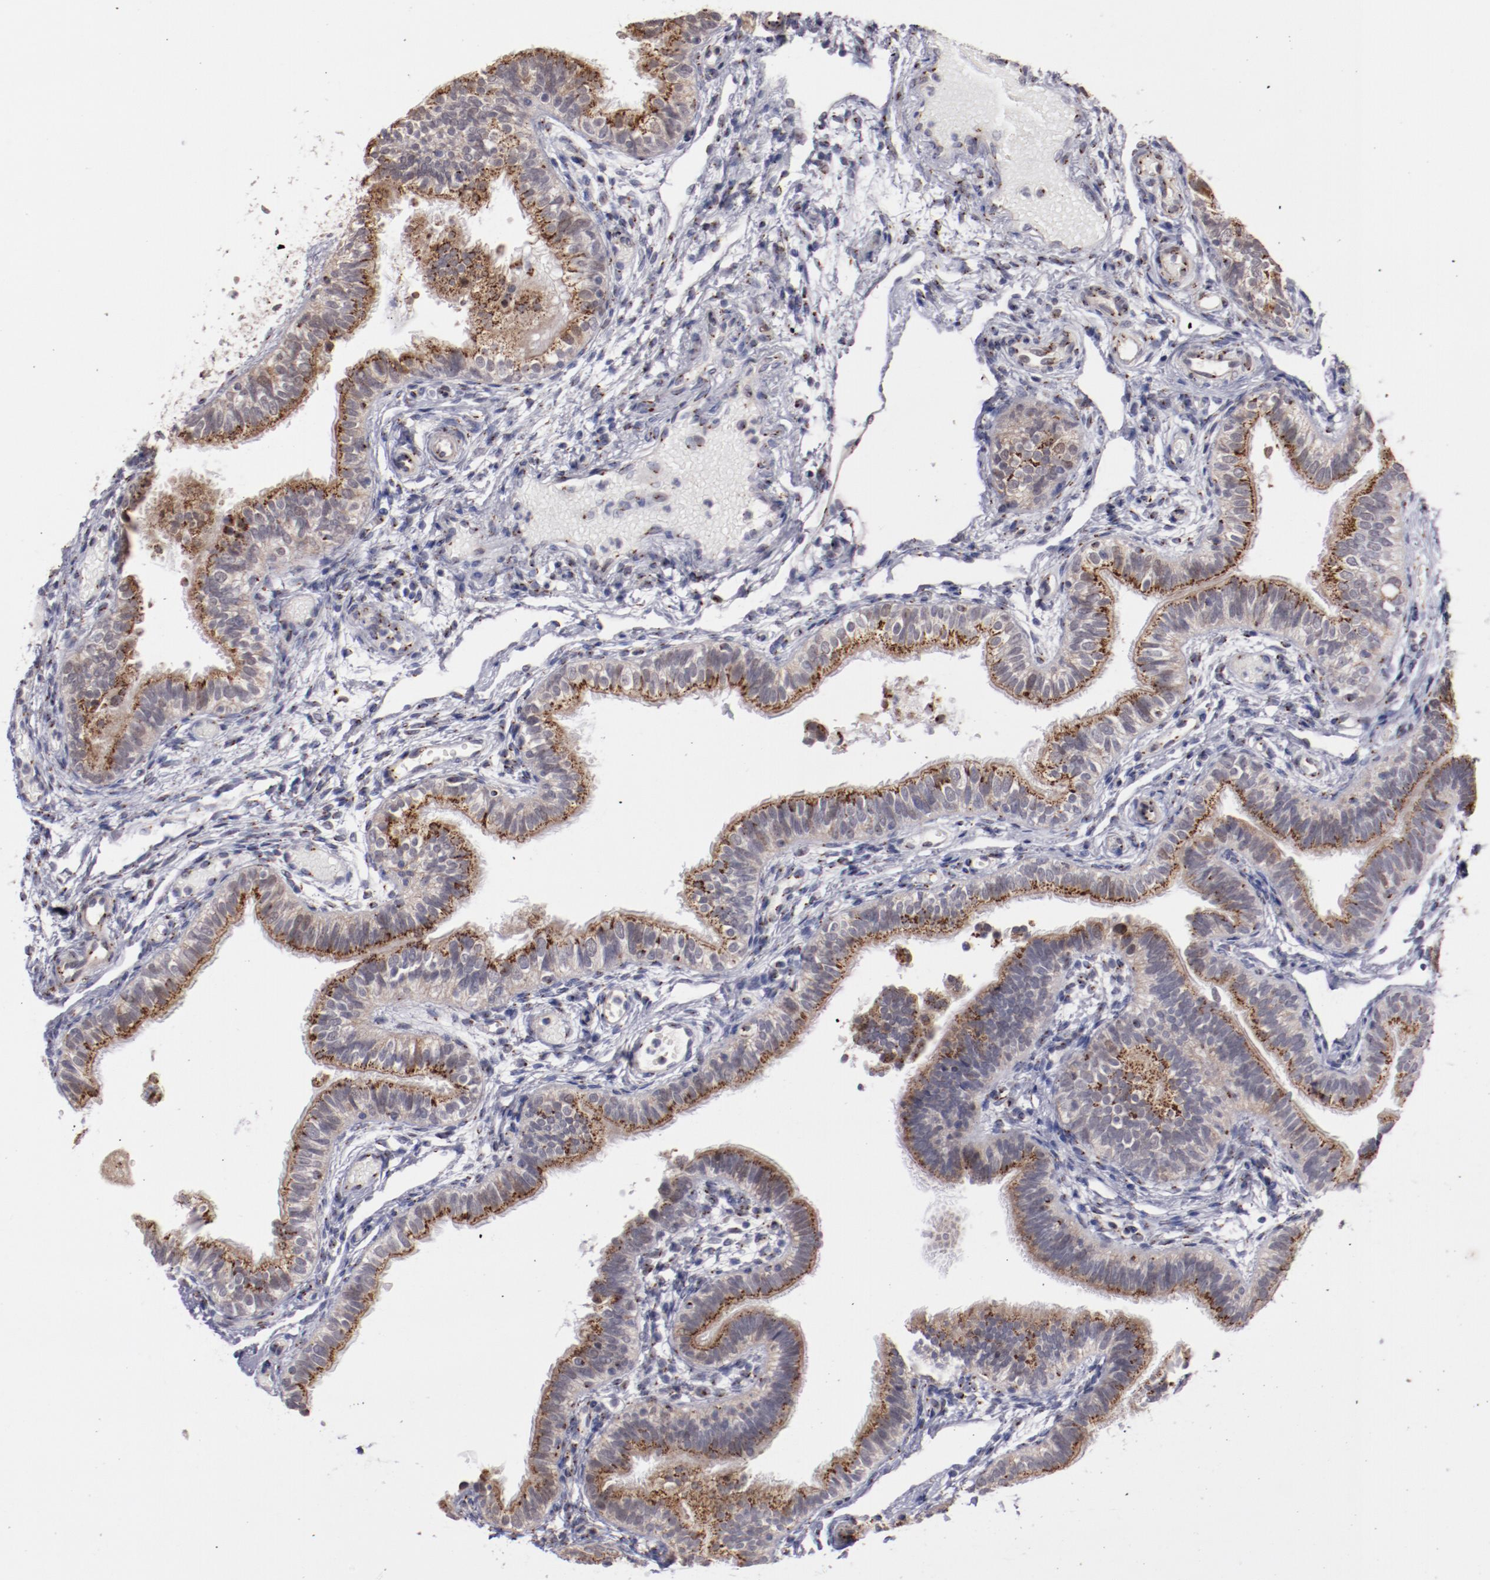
{"staining": {"intensity": "strong", "quantity": ">75%", "location": "cytoplasmic/membranous"}, "tissue": "fallopian tube", "cell_type": "Glandular cells", "image_type": "normal", "snomed": [{"axis": "morphology", "description": "Normal tissue, NOS"}, {"axis": "morphology", "description": "Dermoid, NOS"}, {"axis": "topography", "description": "Fallopian tube"}], "caption": "High-power microscopy captured an immunohistochemistry histopathology image of unremarkable fallopian tube, revealing strong cytoplasmic/membranous expression in approximately >75% of glandular cells.", "gene": "GOLIM4", "patient": {"sex": "female", "age": 33}}